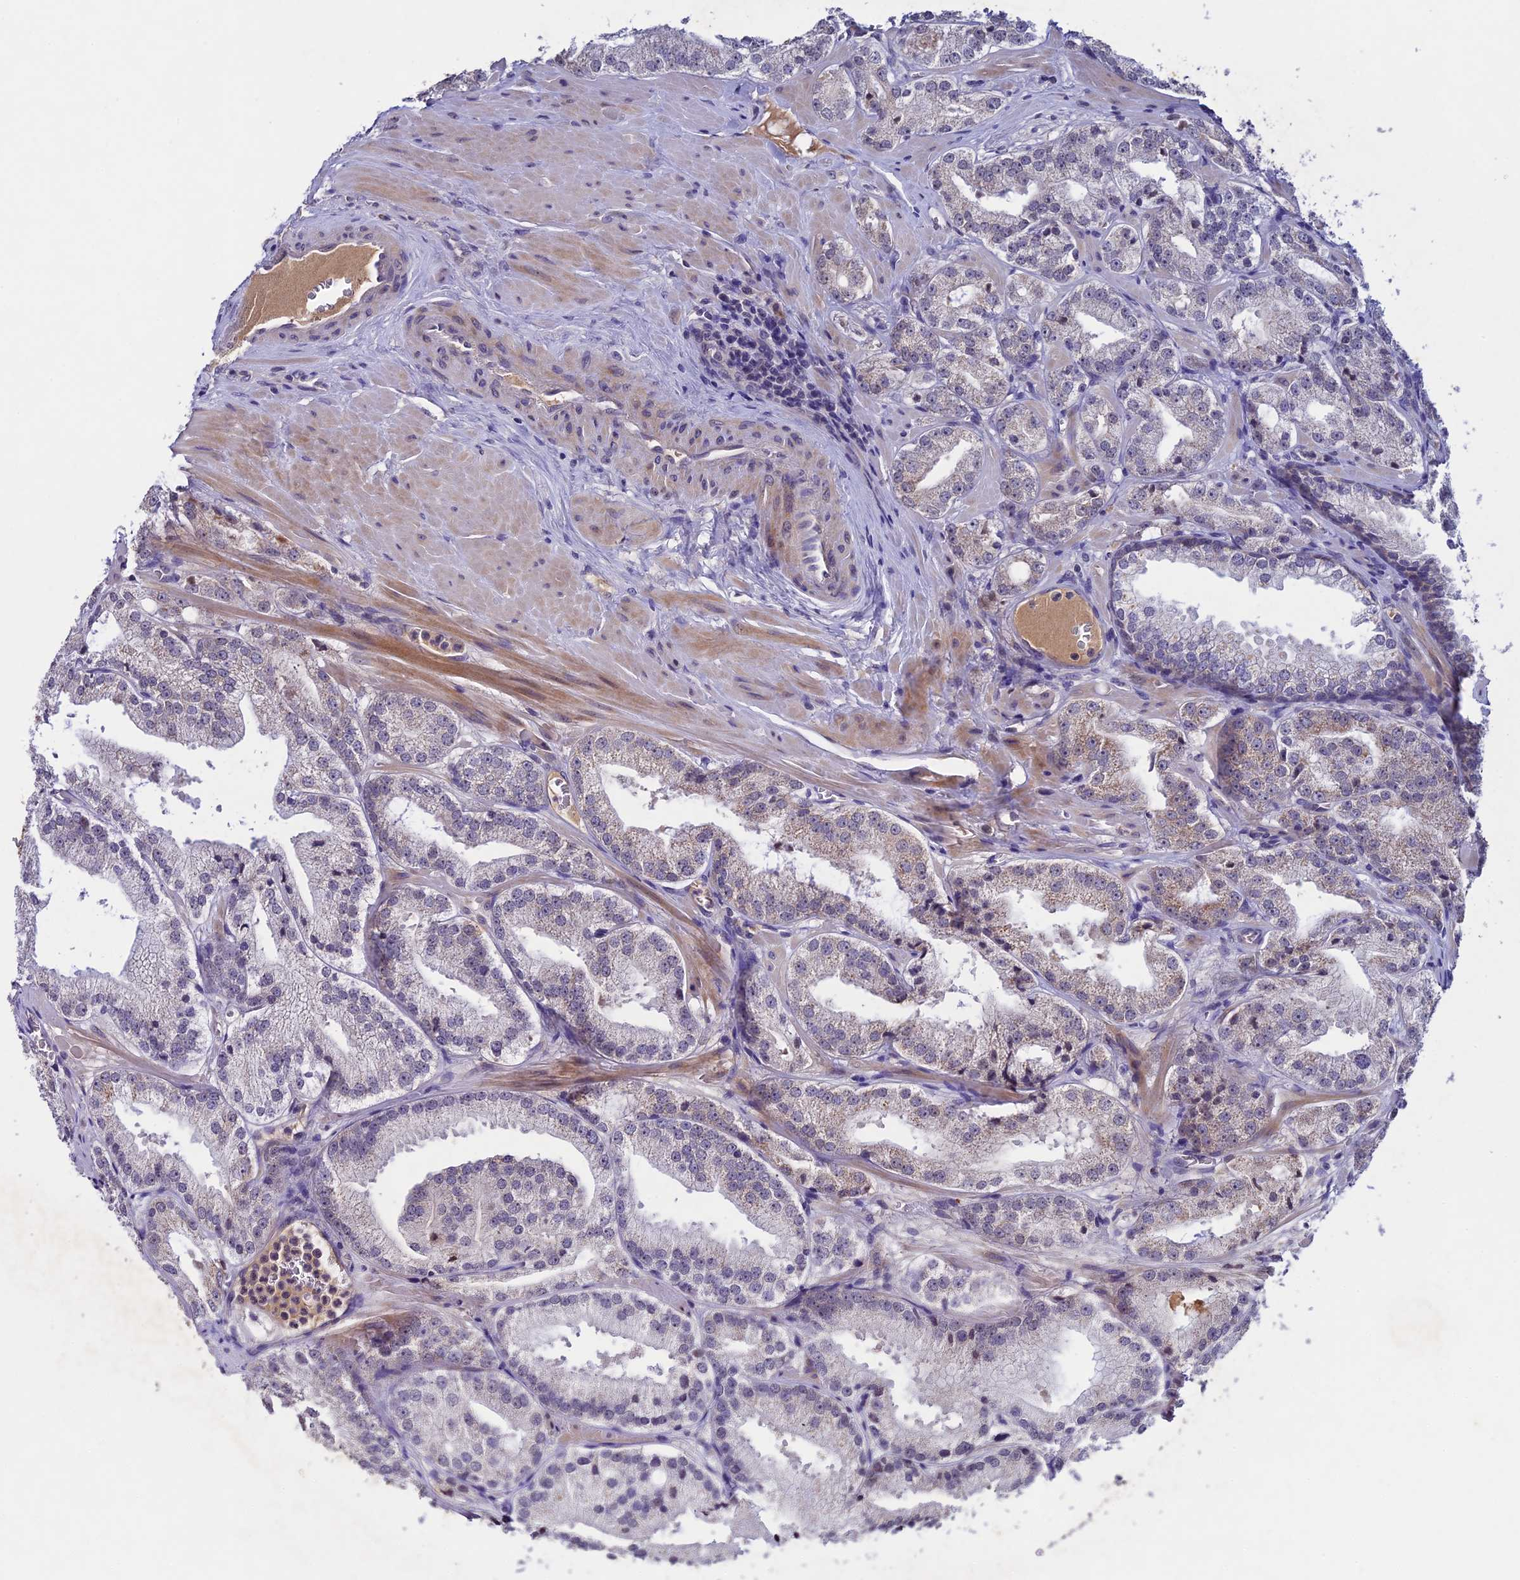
{"staining": {"intensity": "negative", "quantity": "none", "location": "none"}, "tissue": "prostate cancer", "cell_type": "Tumor cells", "image_type": "cancer", "snomed": [{"axis": "morphology", "description": "Adenocarcinoma, Low grade"}, {"axis": "topography", "description": "Prostate"}], "caption": "Image shows no significant protein expression in tumor cells of prostate adenocarcinoma (low-grade).", "gene": "CHST5", "patient": {"sex": "male", "age": 60}}